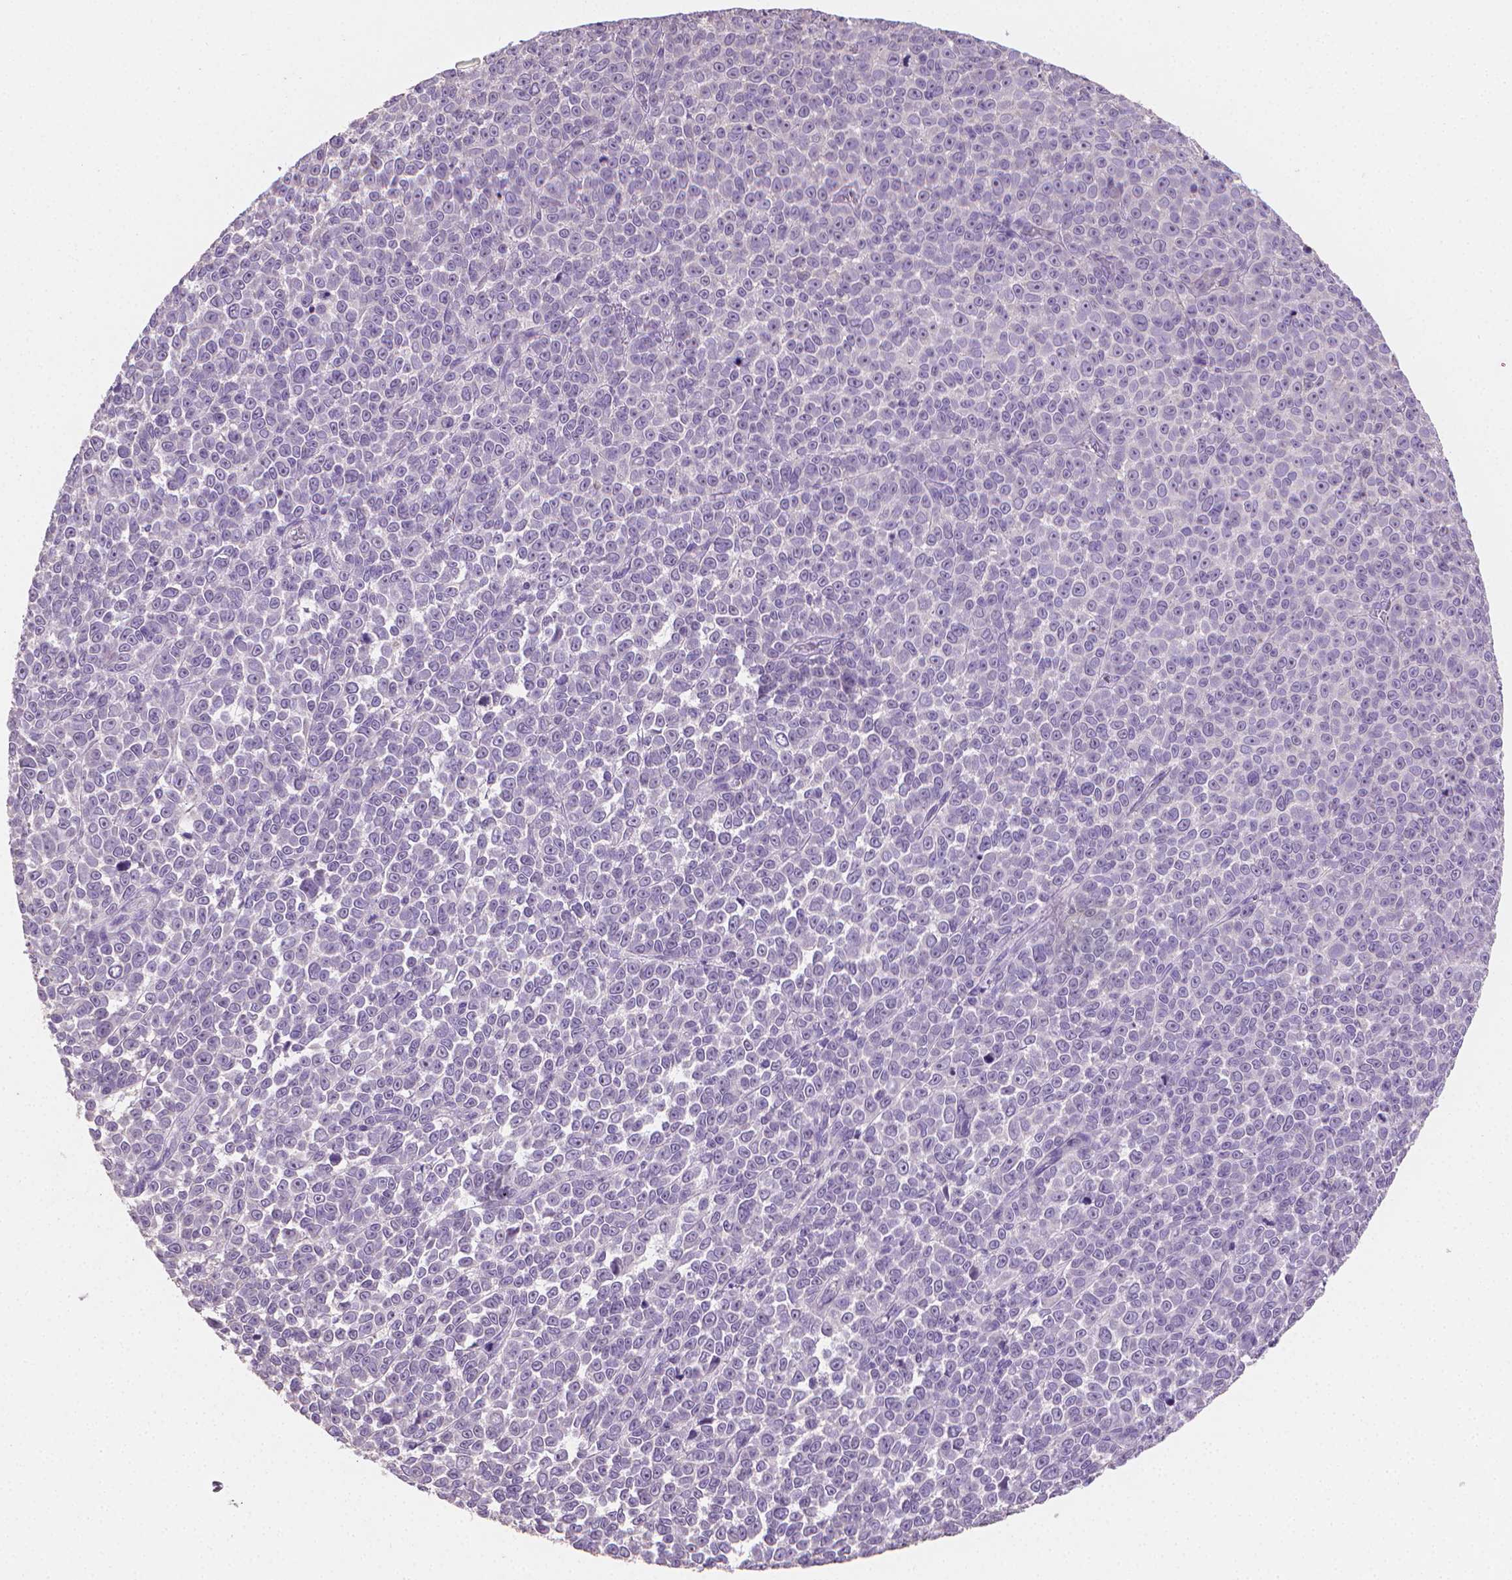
{"staining": {"intensity": "negative", "quantity": "none", "location": "none"}, "tissue": "melanoma", "cell_type": "Tumor cells", "image_type": "cancer", "snomed": [{"axis": "morphology", "description": "Malignant melanoma, NOS"}, {"axis": "topography", "description": "Skin"}], "caption": "Malignant melanoma was stained to show a protein in brown. There is no significant staining in tumor cells. (Immunohistochemistry, brightfield microscopy, high magnification).", "gene": "CATIP", "patient": {"sex": "female", "age": 95}}